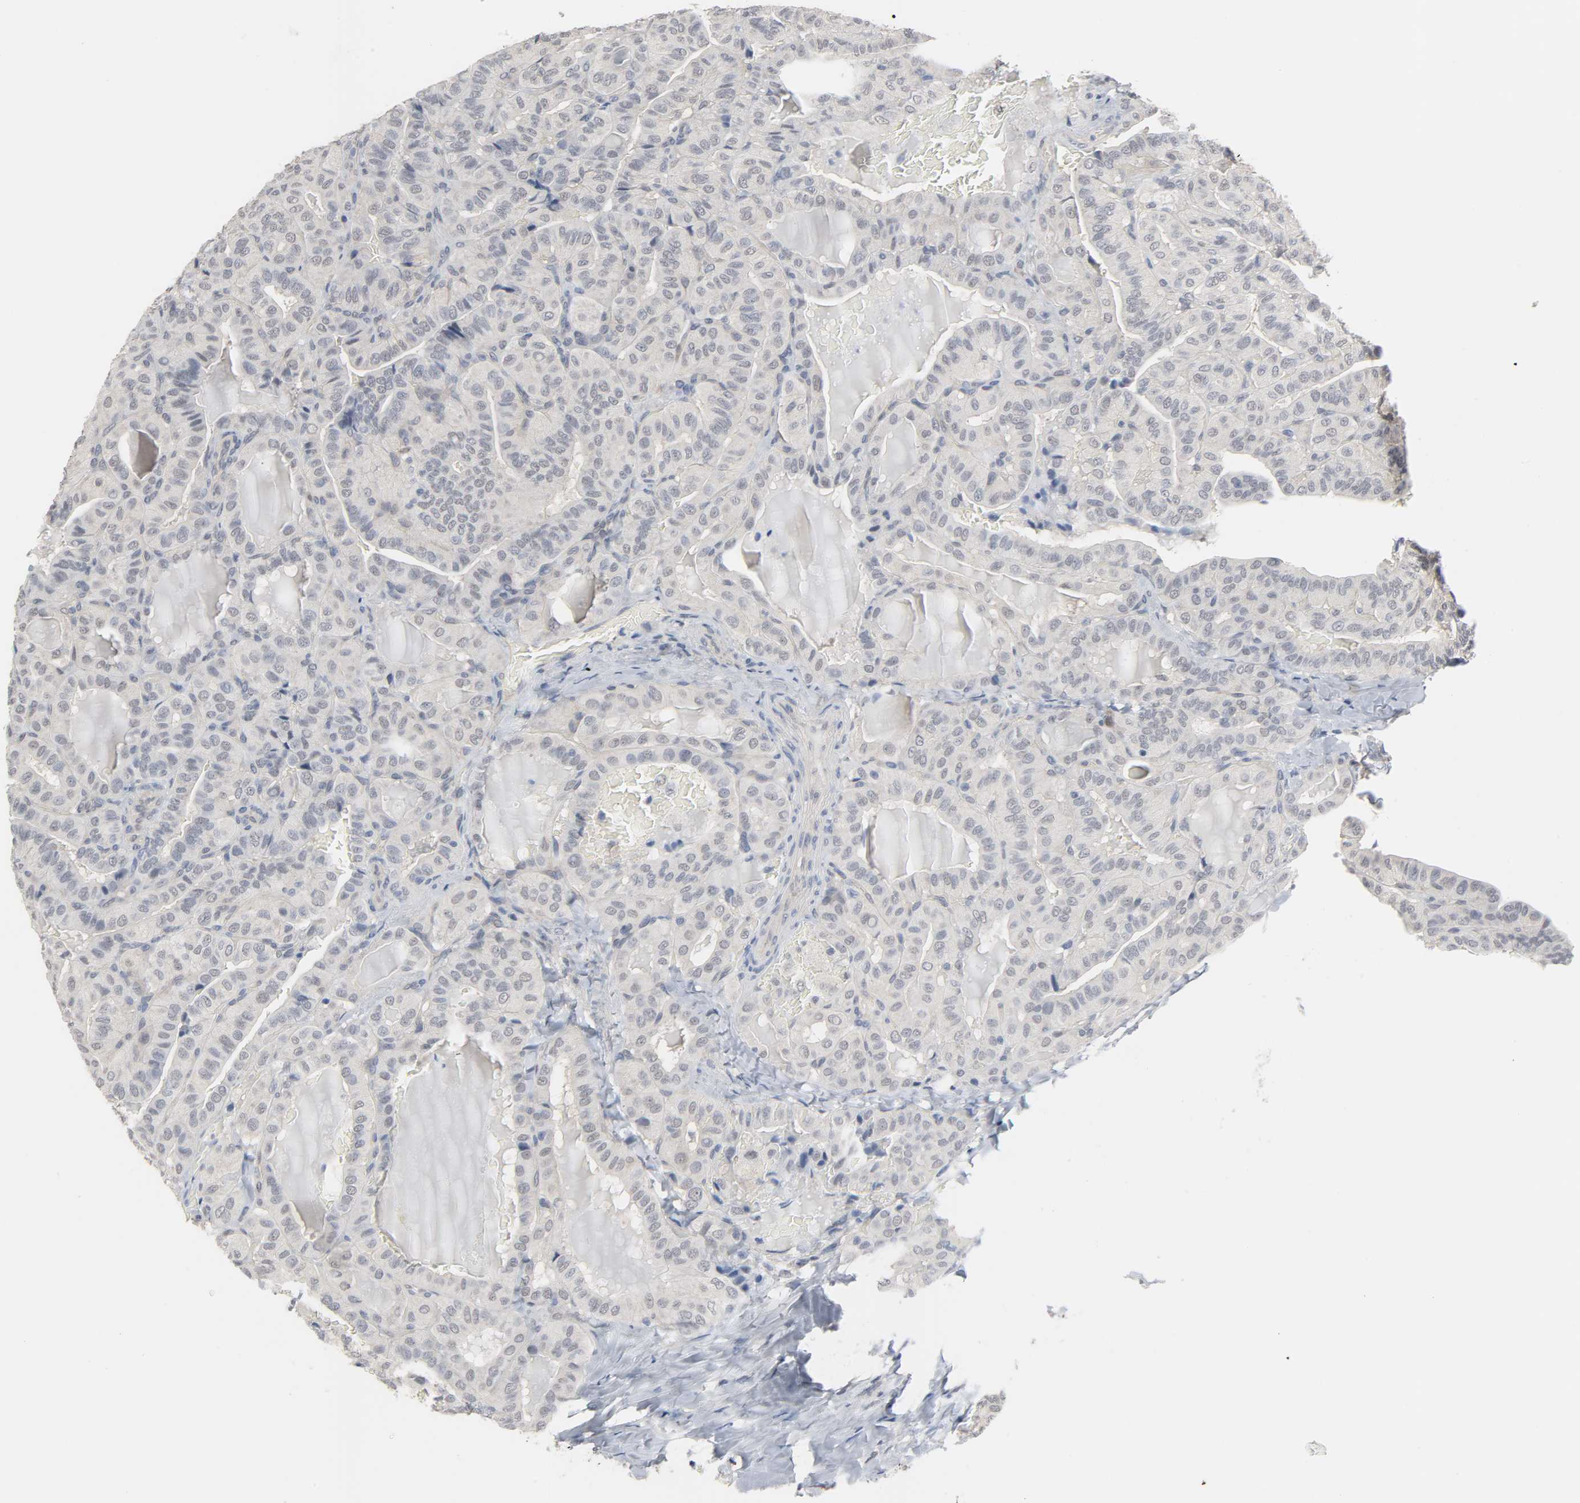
{"staining": {"intensity": "negative", "quantity": "none", "location": "none"}, "tissue": "thyroid cancer", "cell_type": "Tumor cells", "image_type": "cancer", "snomed": [{"axis": "morphology", "description": "Papillary adenocarcinoma, NOS"}, {"axis": "topography", "description": "Thyroid gland"}], "caption": "The histopathology image reveals no staining of tumor cells in papillary adenocarcinoma (thyroid).", "gene": "ACSS2", "patient": {"sex": "male", "age": 77}}